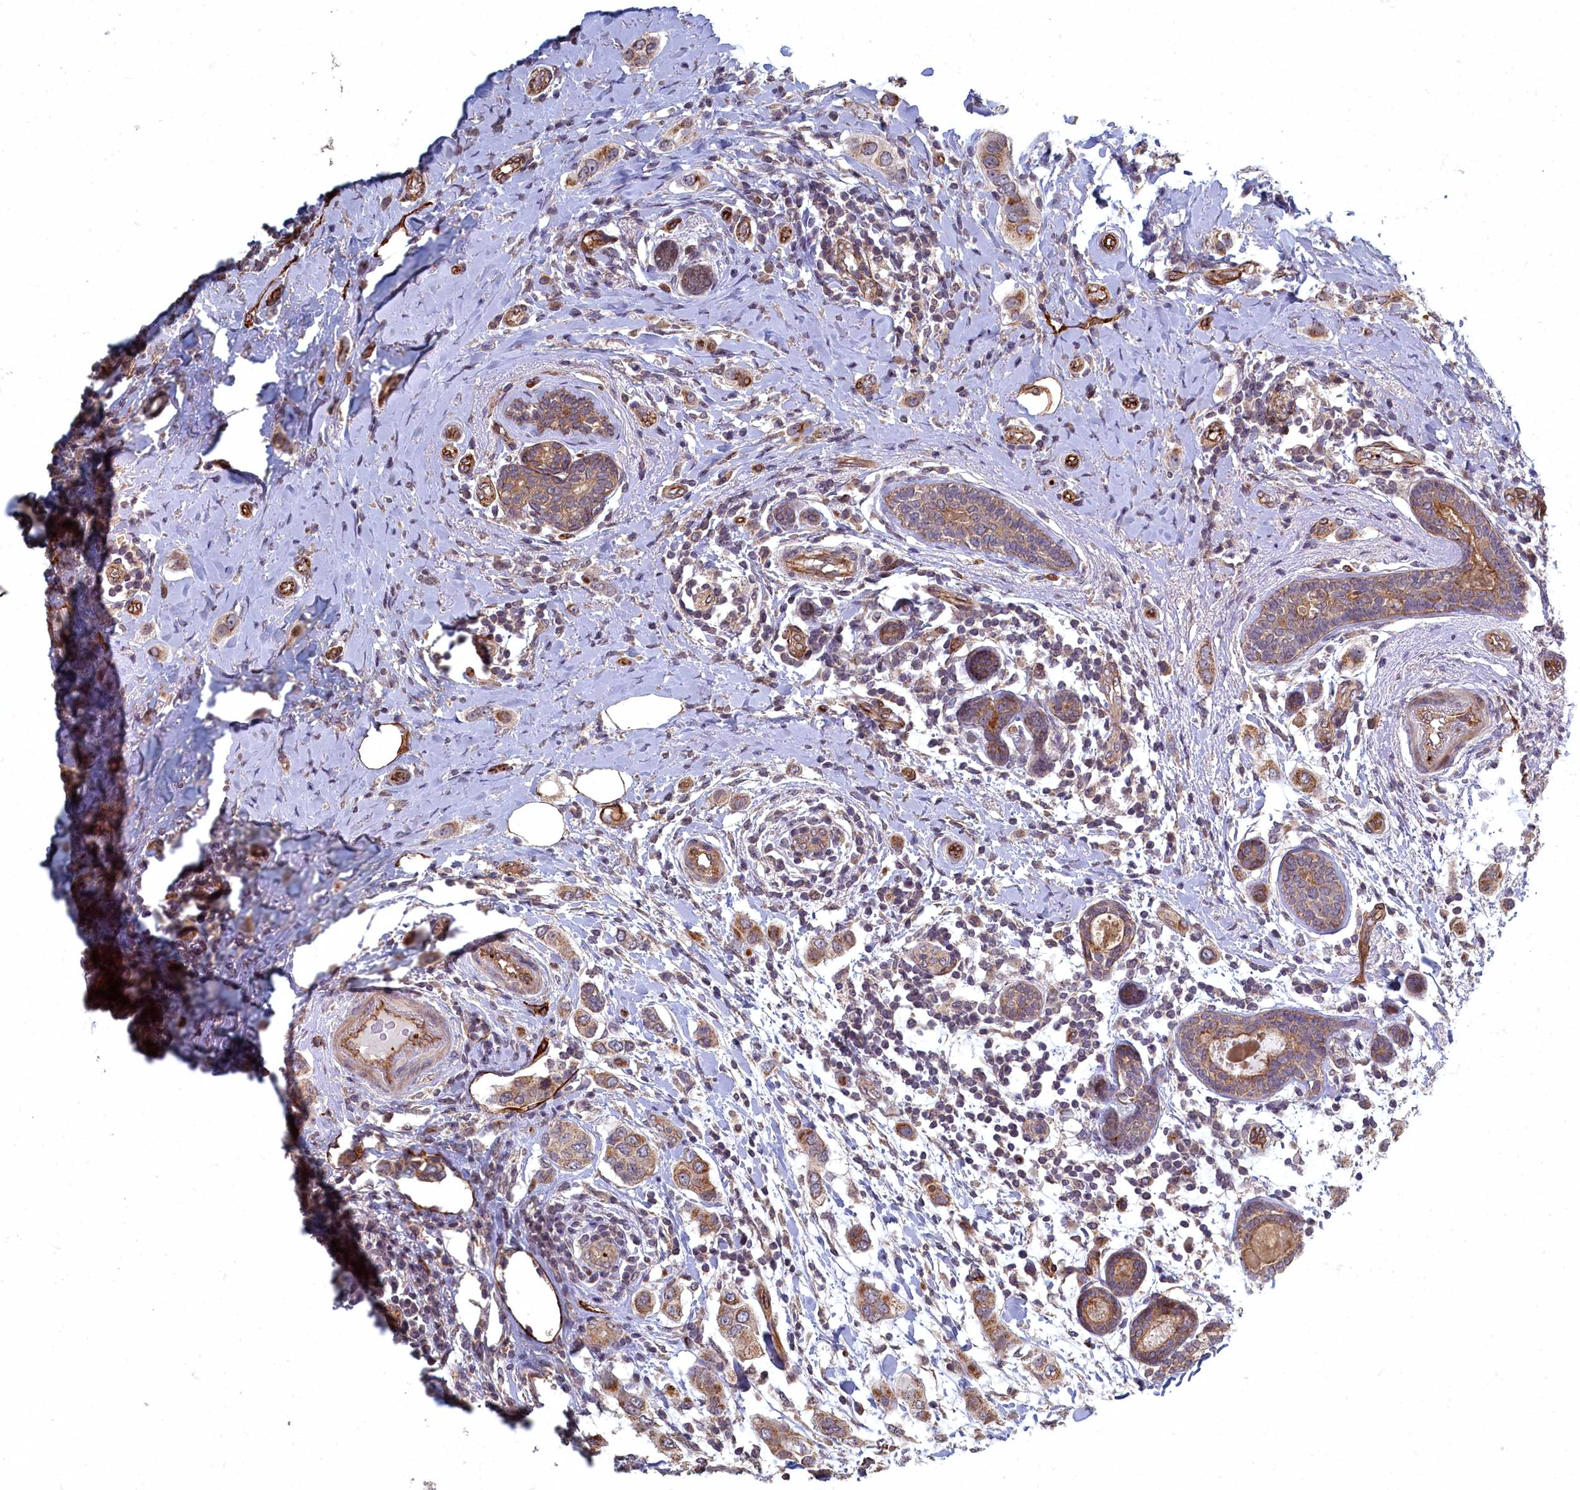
{"staining": {"intensity": "moderate", "quantity": ">75%", "location": "cytoplasmic/membranous"}, "tissue": "breast cancer", "cell_type": "Tumor cells", "image_type": "cancer", "snomed": [{"axis": "morphology", "description": "Lobular carcinoma"}, {"axis": "topography", "description": "Breast"}], "caption": "This is an image of immunohistochemistry staining of breast lobular carcinoma, which shows moderate staining in the cytoplasmic/membranous of tumor cells.", "gene": "TSPYL4", "patient": {"sex": "female", "age": 51}}